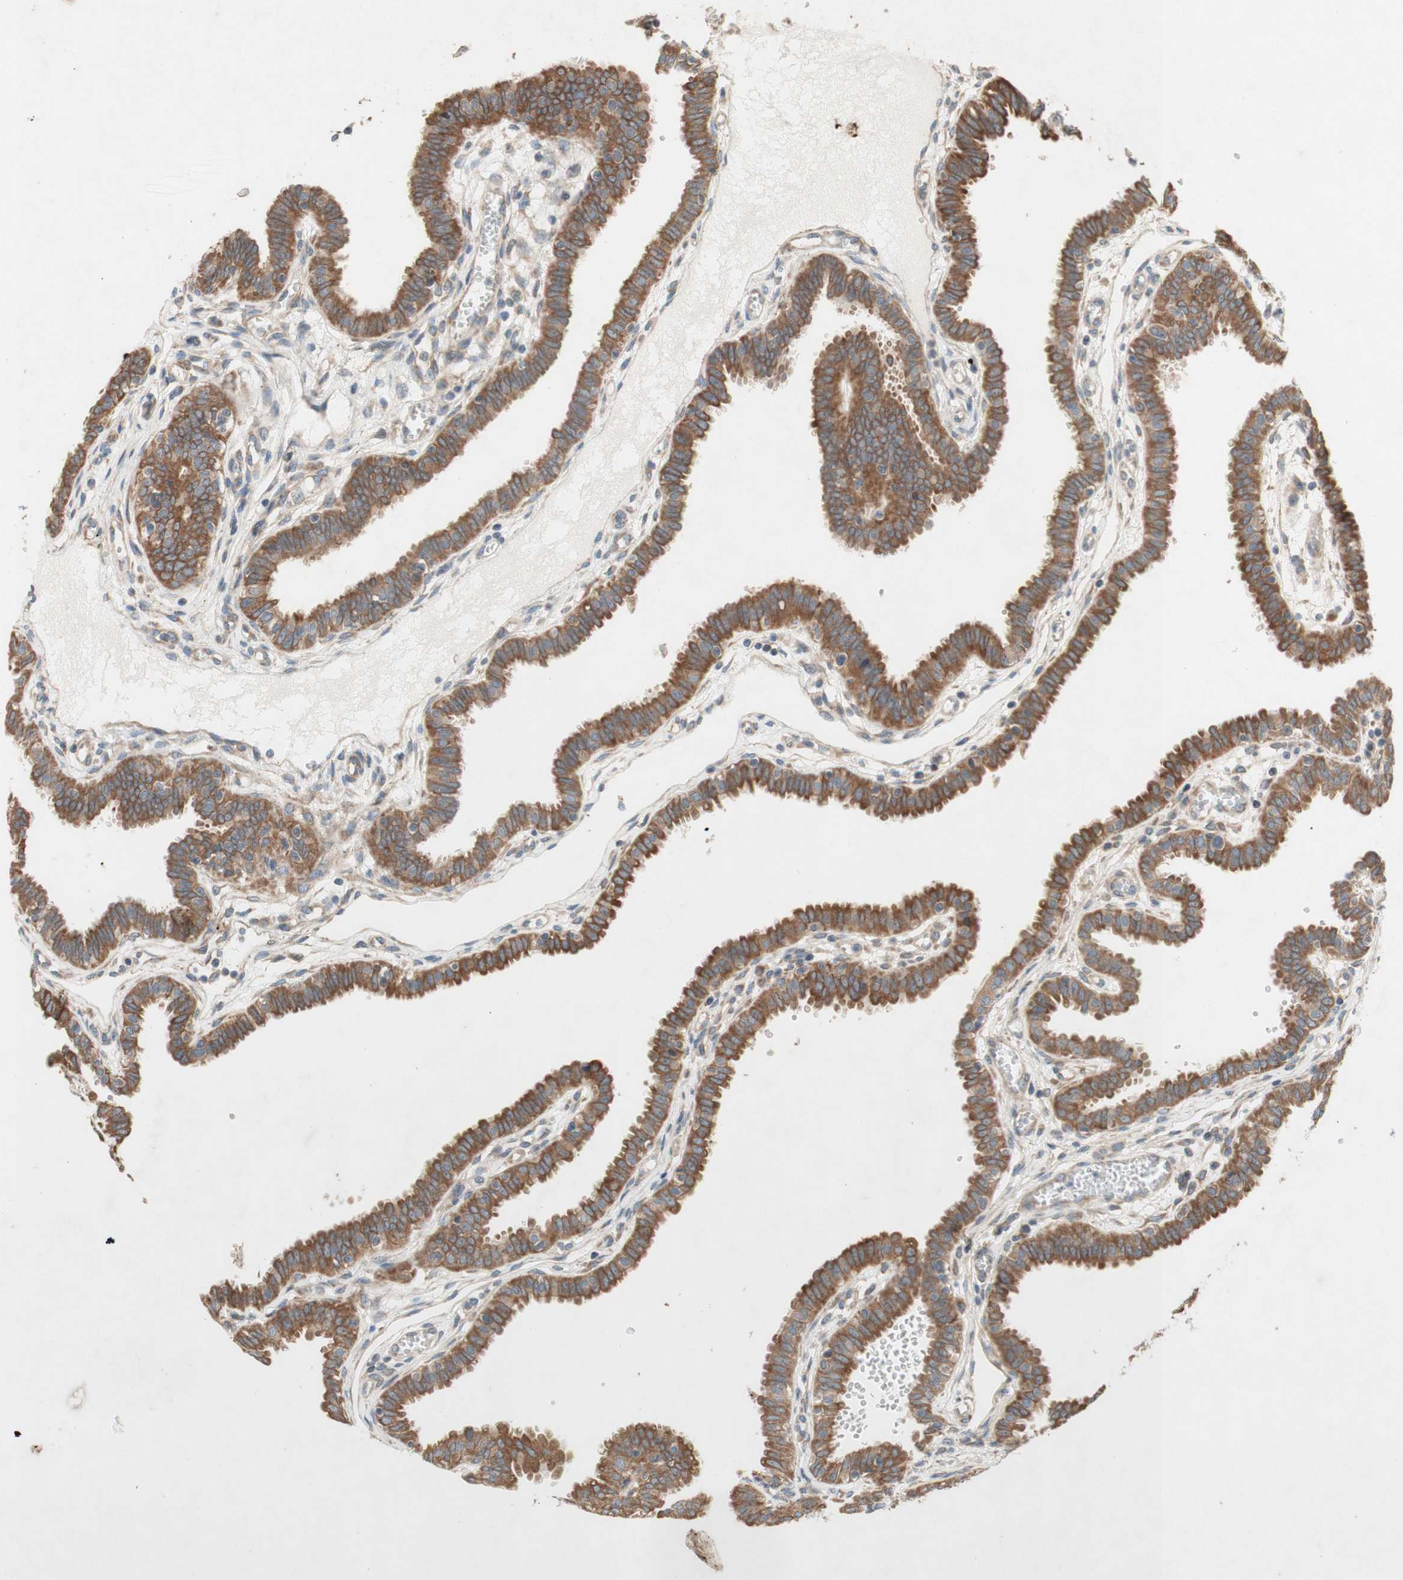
{"staining": {"intensity": "moderate", "quantity": ">75%", "location": "cytoplasmic/membranous"}, "tissue": "fallopian tube", "cell_type": "Glandular cells", "image_type": "normal", "snomed": [{"axis": "morphology", "description": "Normal tissue, NOS"}, {"axis": "topography", "description": "Fallopian tube"}], "caption": "Moderate cytoplasmic/membranous positivity for a protein is seen in about >75% of glandular cells of benign fallopian tube using immunohistochemistry (IHC).", "gene": "SOCS2", "patient": {"sex": "female", "age": 32}}